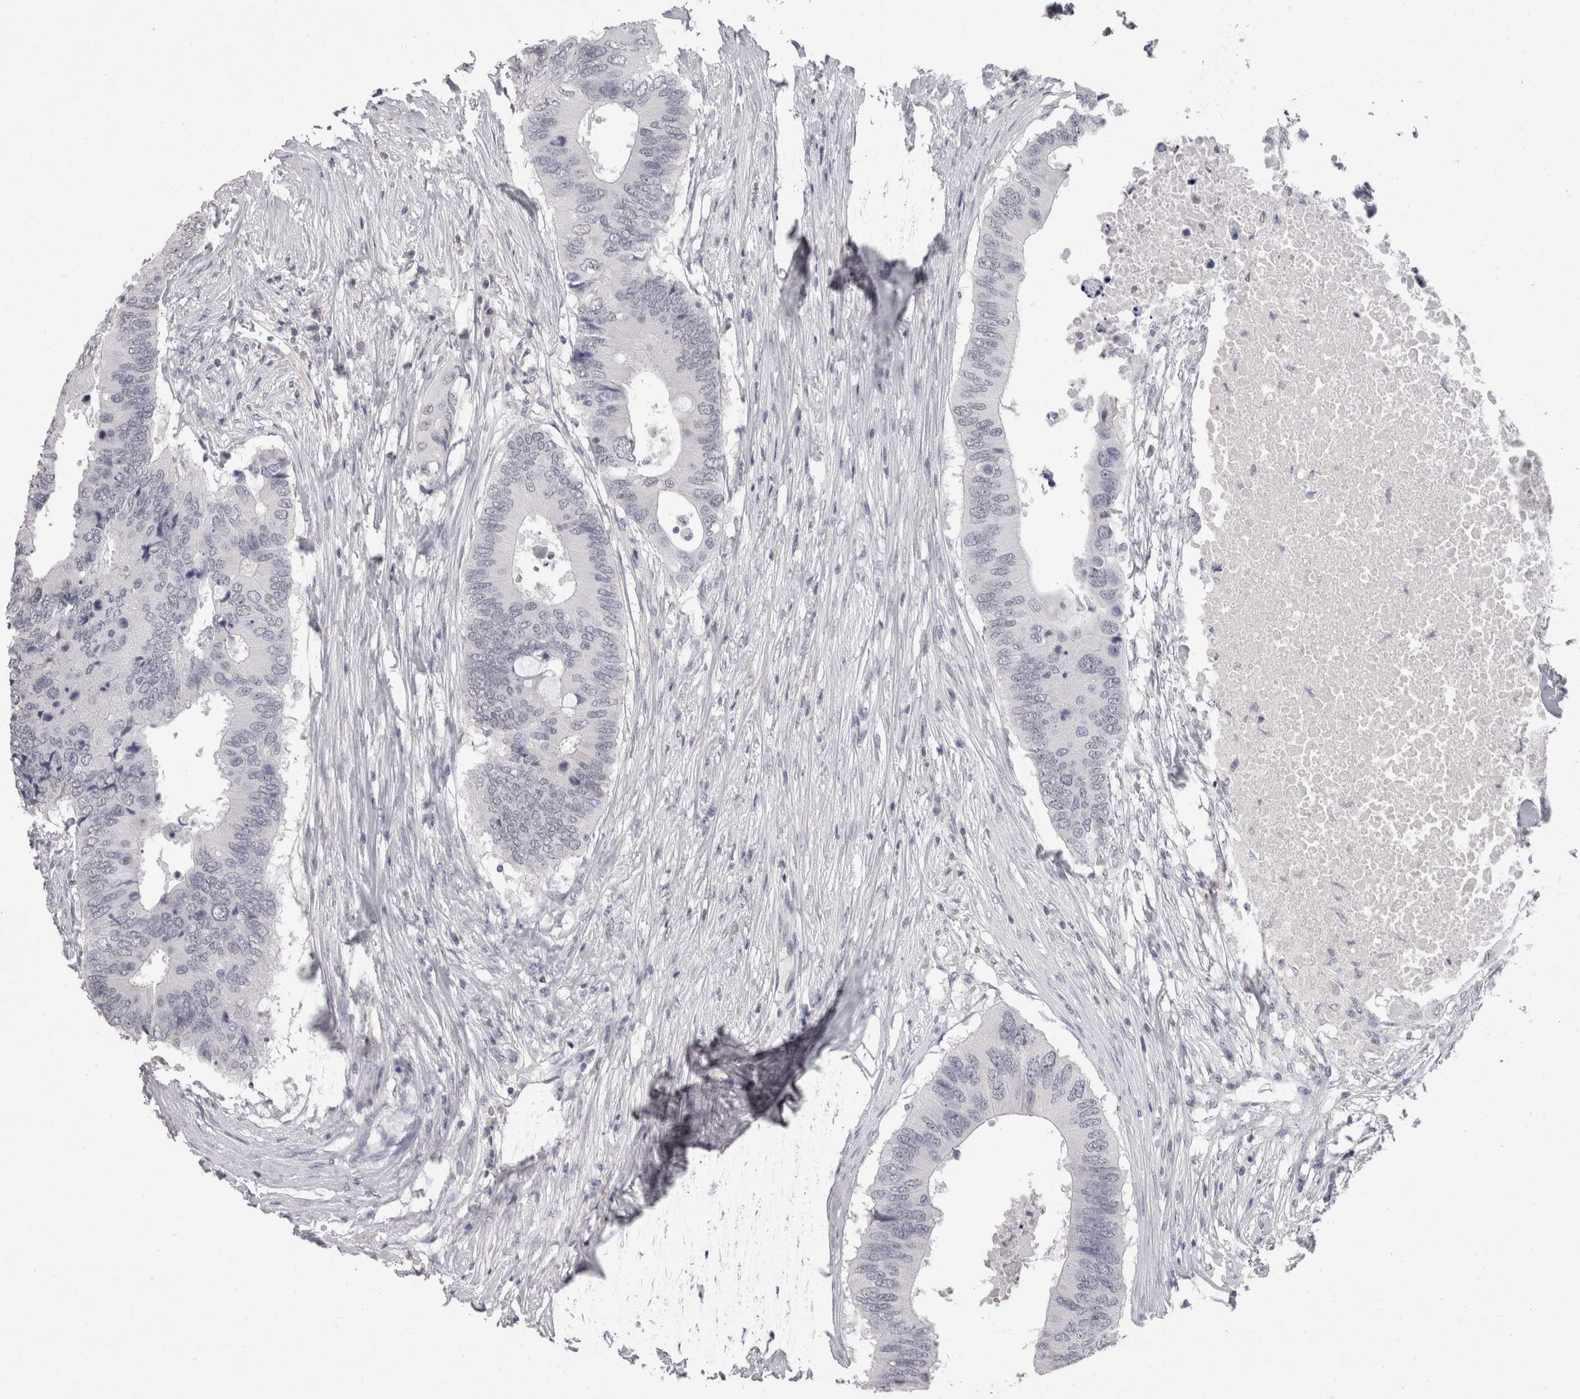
{"staining": {"intensity": "negative", "quantity": "none", "location": "none"}, "tissue": "colorectal cancer", "cell_type": "Tumor cells", "image_type": "cancer", "snomed": [{"axis": "morphology", "description": "Adenocarcinoma, NOS"}, {"axis": "topography", "description": "Colon"}], "caption": "DAB immunohistochemical staining of colorectal cancer exhibits no significant expression in tumor cells.", "gene": "DDX17", "patient": {"sex": "male", "age": 71}}